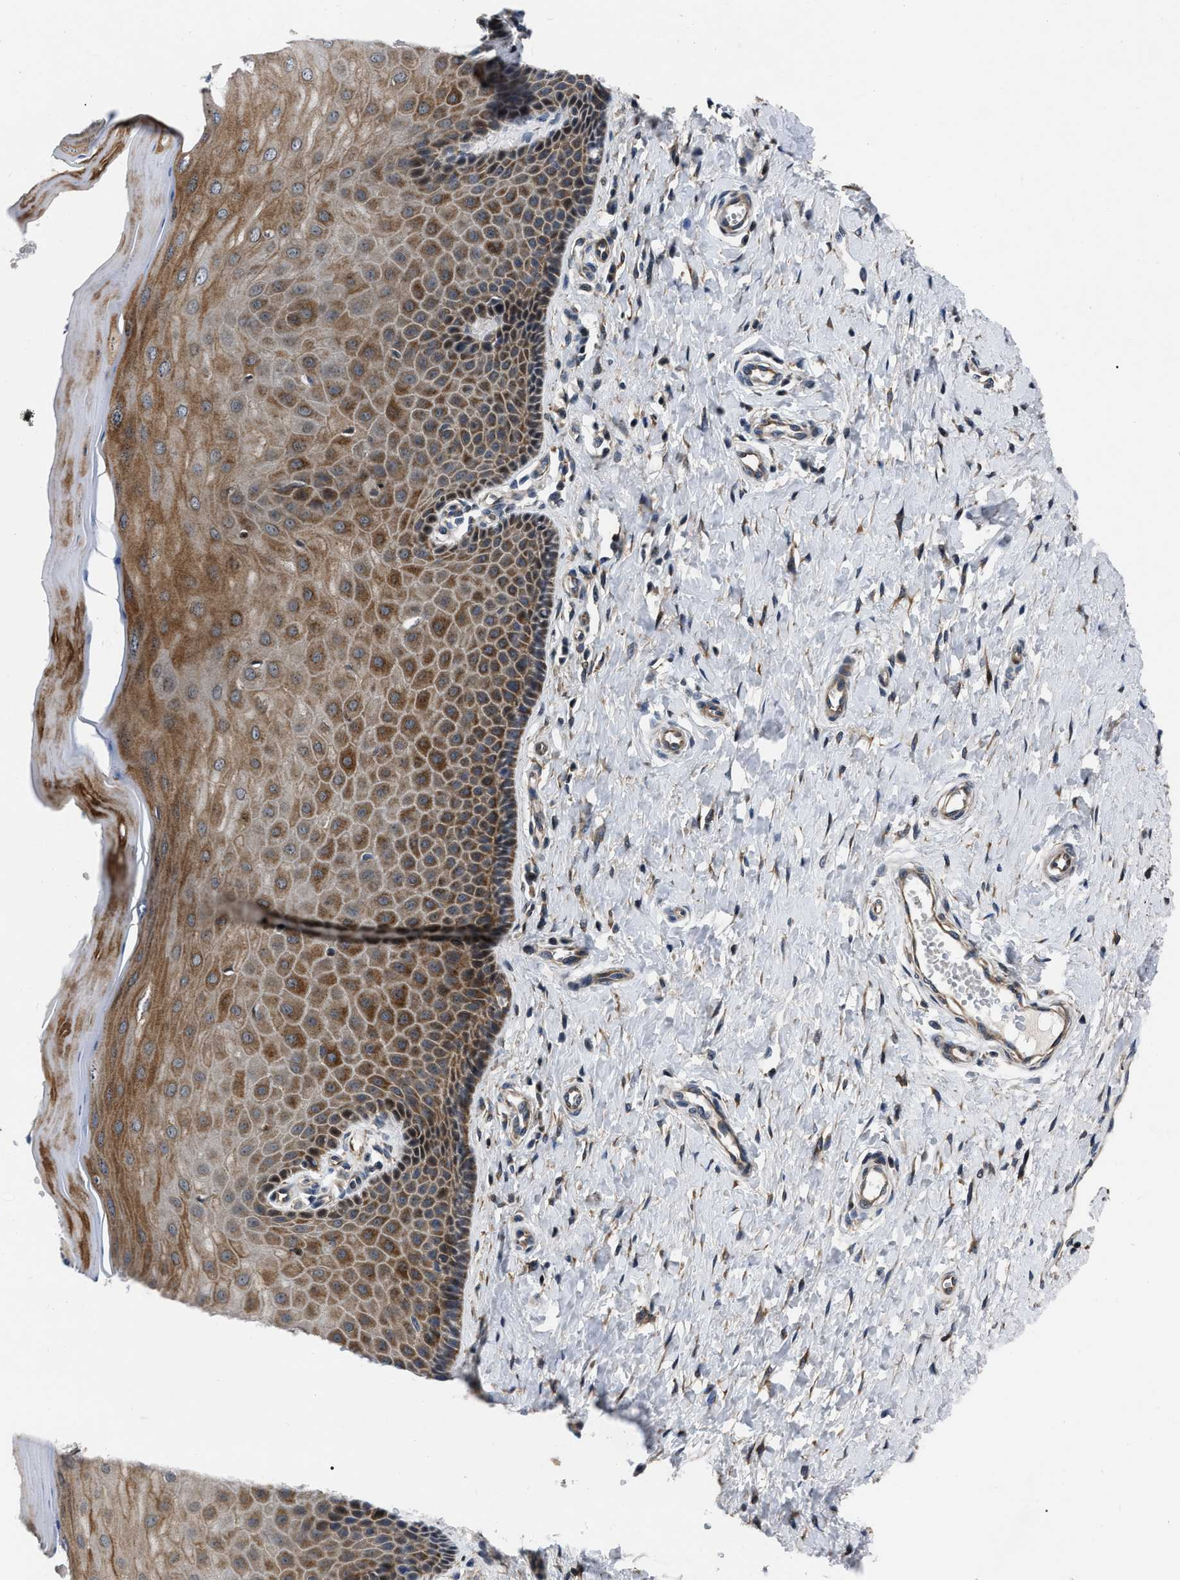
{"staining": {"intensity": "moderate", "quantity": ">75%", "location": "cytoplasmic/membranous,nuclear"}, "tissue": "cervix", "cell_type": "Glandular cells", "image_type": "normal", "snomed": [{"axis": "morphology", "description": "Normal tissue, NOS"}, {"axis": "topography", "description": "Cervix"}], "caption": "This micrograph reveals IHC staining of benign cervix, with medium moderate cytoplasmic/membranous,nuclear positivity in about >75% of glandular cells.", "gene": "PPWD1", "patient": {"sex": "female", "age": 55}}